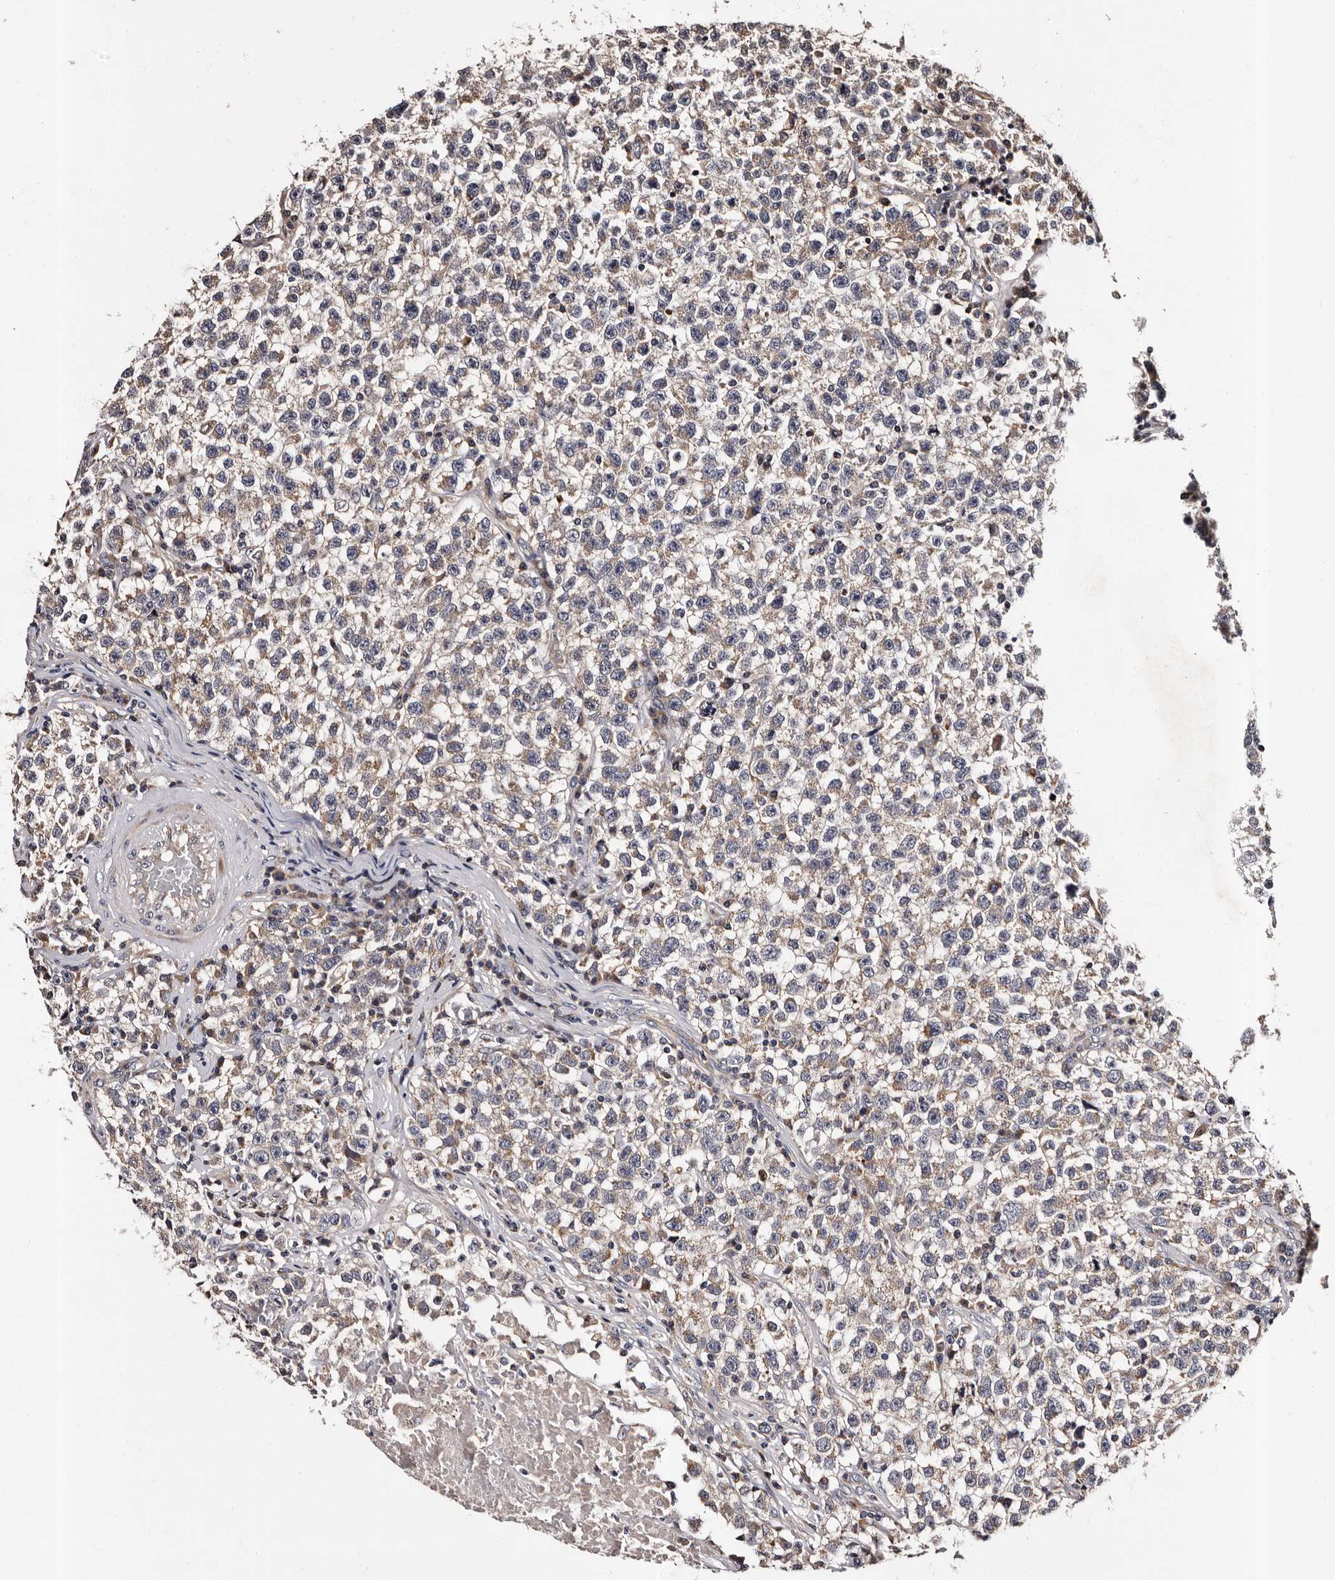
{"staining": {"intensity": "weak", "quantity": "<25%", "location": "cytoplasmic/membranous"}, "tissue": "testis cancer", "cell_type": "Tumor cells", "image_type": "cancer", "snomed": [{"axis": "morphology", "description": "Seminoma, NOS"}, {"axis": "topography", "description": "Testis"}], "caption": "Immunohistochemistry (IHC) photomicrograph of neoplastic tissue: human seminoma (testis) stained with DAB (3,3'-diaminobenzidine) displays no significant protein staining in tumor cells.", "gene": "ADCK5", "patient": {"sex": "male", "age": 22}}